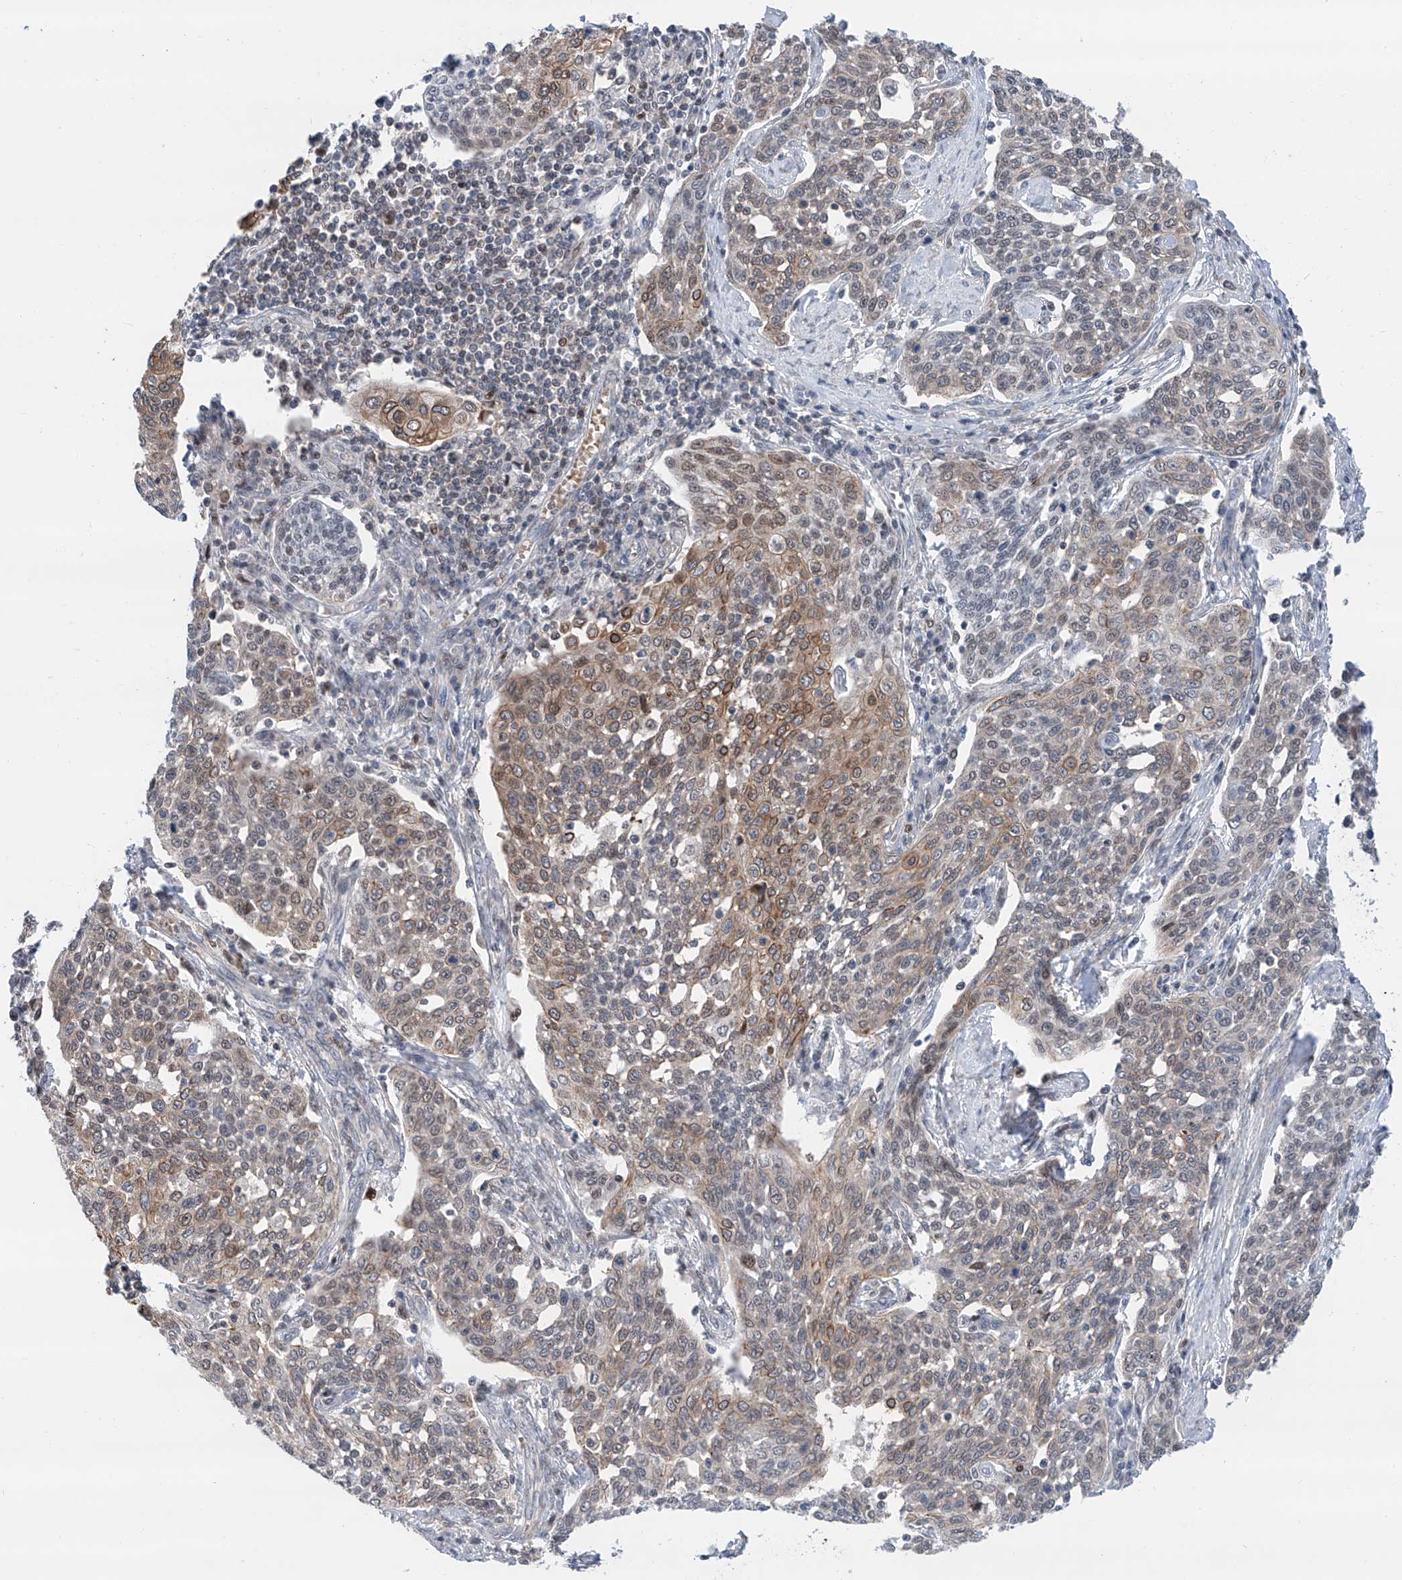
{"staining": {"intensity": "moderate", "quantity": "<25%", "location": "cytoplasmic/membranous,nuclear"}, "tissue": "cervical cancer", "cell_type": "Tumor cells", "image_type": "cancer", "snomed": [{"axis": "morphology", "description": "Squamous cell carcinoma, NOS"}, {"axis": "topography", "description": "Cervix"}], "caption": "Cervical cancer (squamous cell carcinoma) stained with a brown dye reveals moderate cytoplasmic/membranous and nuclear positive staining in about <25% of tumor cells.", "gene": "SNRNP200", "patient": {"sex": "female", "age": 34}}